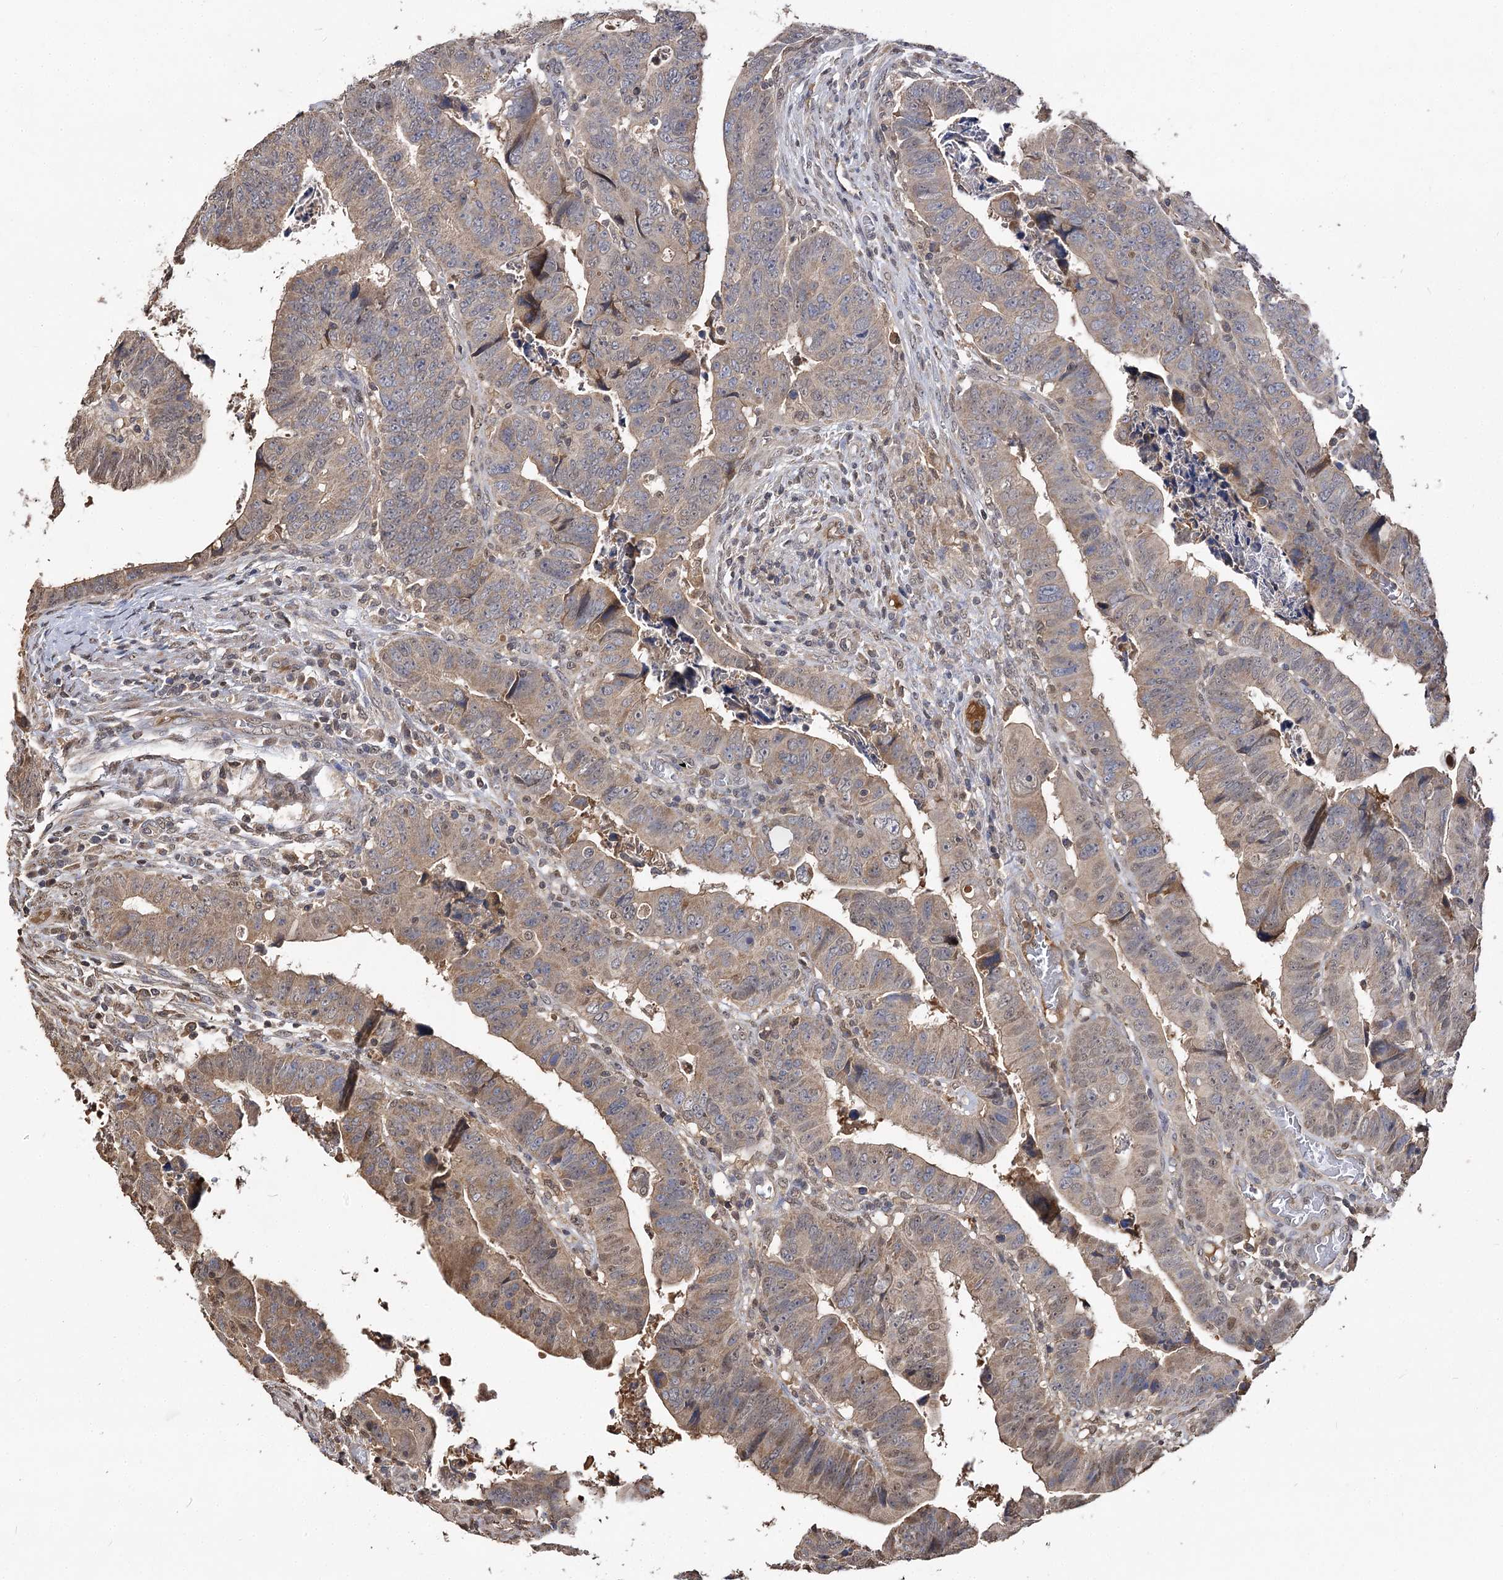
{"staining": {"intensity": "moderate", "quantity": ">75%", "location": "cytoplasmic/membranous"}, "tissue": "colorectal cancer", "cell_type": "Tumor cells", "image_type": "cancer", "snomed": [{"axis": "morphology", "description": "Normal tissue, NOS"}, {"axis": "morphology", "description": "Adenocarcinoma, NOS"}, {"axis": "topography", "description": "Rectum"}], "caption": "IHC image of neoplastic tissue: human colorectal adenocarcinoma stained using immunohistochemistry (IHC) displays medium levels of moderate protein expression localized specifically in the cytoplasmic/membranous of tumor cells, appearing as a cytoplasmic/membranous brown color.", "gene": "ARL13A", "patient": {"sex": "female", "age": 65}}